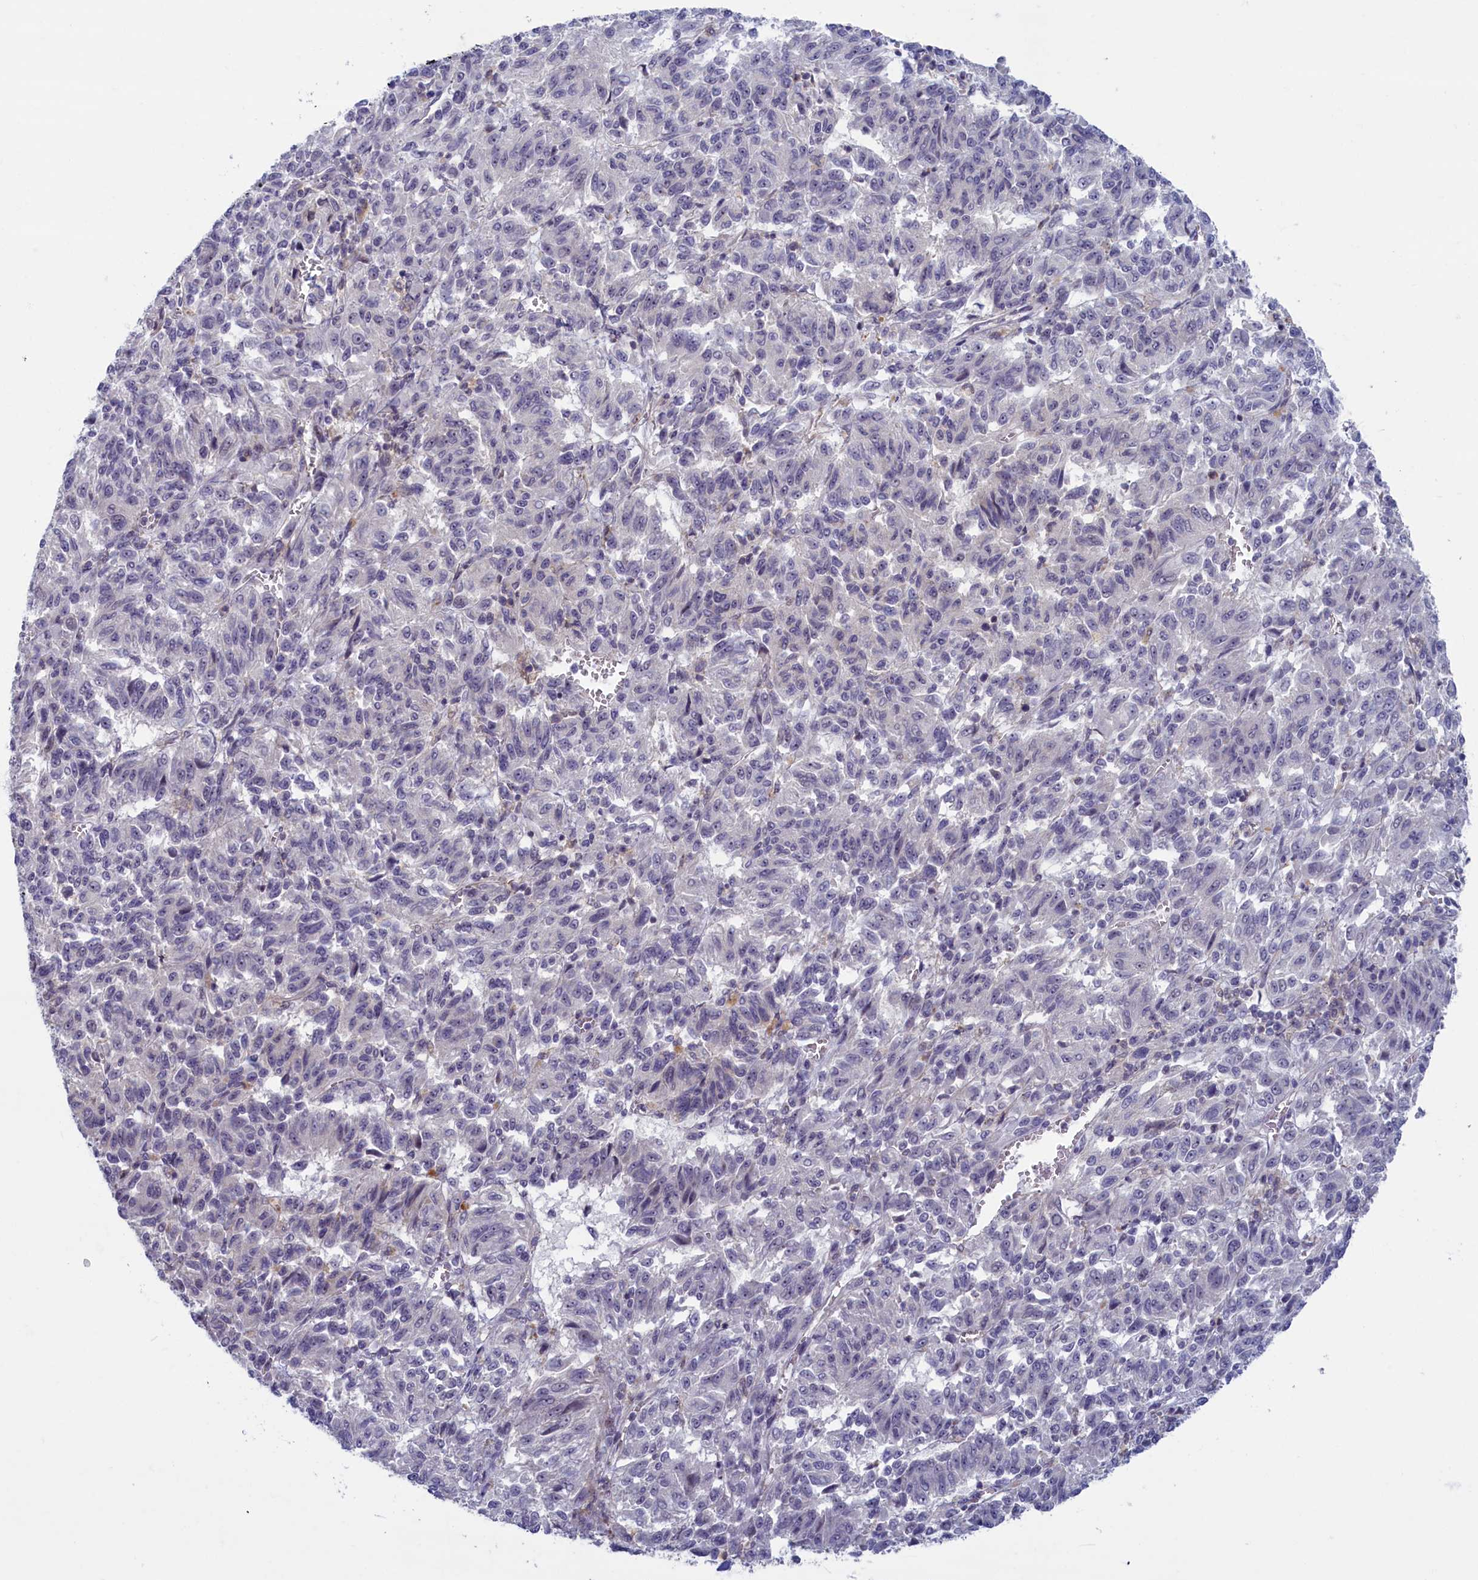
{"staining": {"intensity": "negative", "quantity": "none", "location": "none"}, "tissue": "melanoma", "cell_type": "Tumor cells", "image_type": "cancer", "snomed": [{"axis": "morphology", "description": "Malignant melanoma, Metastatic site"}, {"axis": "topography", "description": "Lung"}], "caption": "Tumor cells are negative for protein expression in human malignant melanoma (metastatic site).", "gene": "TRPM4", "patient": {"sex": "male", "age": 64}}